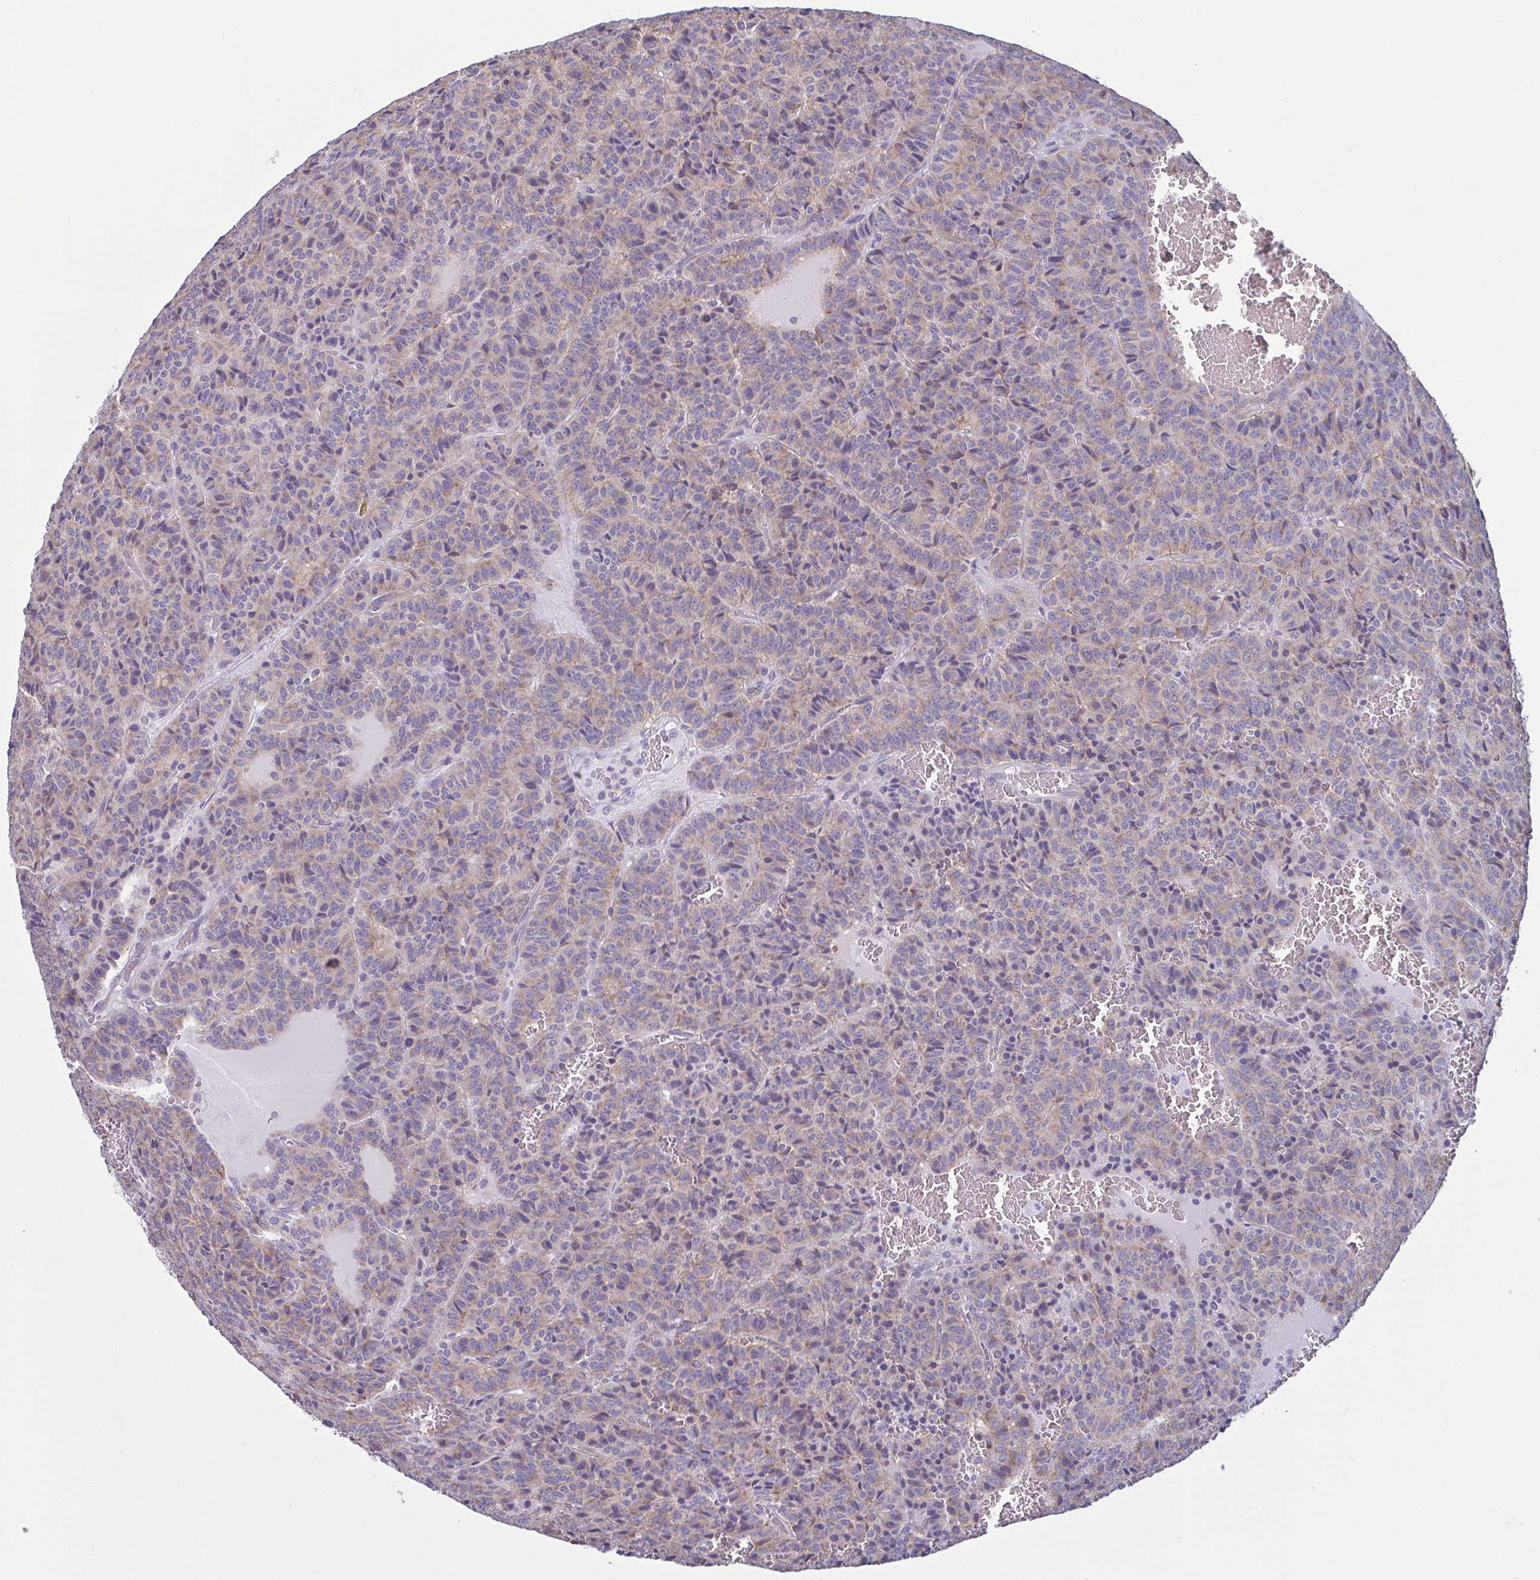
{"staining": {"intensity": "weak", "quantity": "25%-75%", "location": "cytoplasmic/membranous"}, "tissue": "carcinoid", "cell_type": "Tumor cells", "image_type": "cancer", "snomed": [{"axis": "morphology", "description": "Carcinoid, malignant, NOS"}, {"axis": "topography", "description": "Lung"}], "caption": "This is an image of IHC staining of carcinoid, which shows weak positivity in the cytoplasmic/membranous of tumor cells.", "gene": "RPS16", "patient": {"sex": "male", "age": 70}}